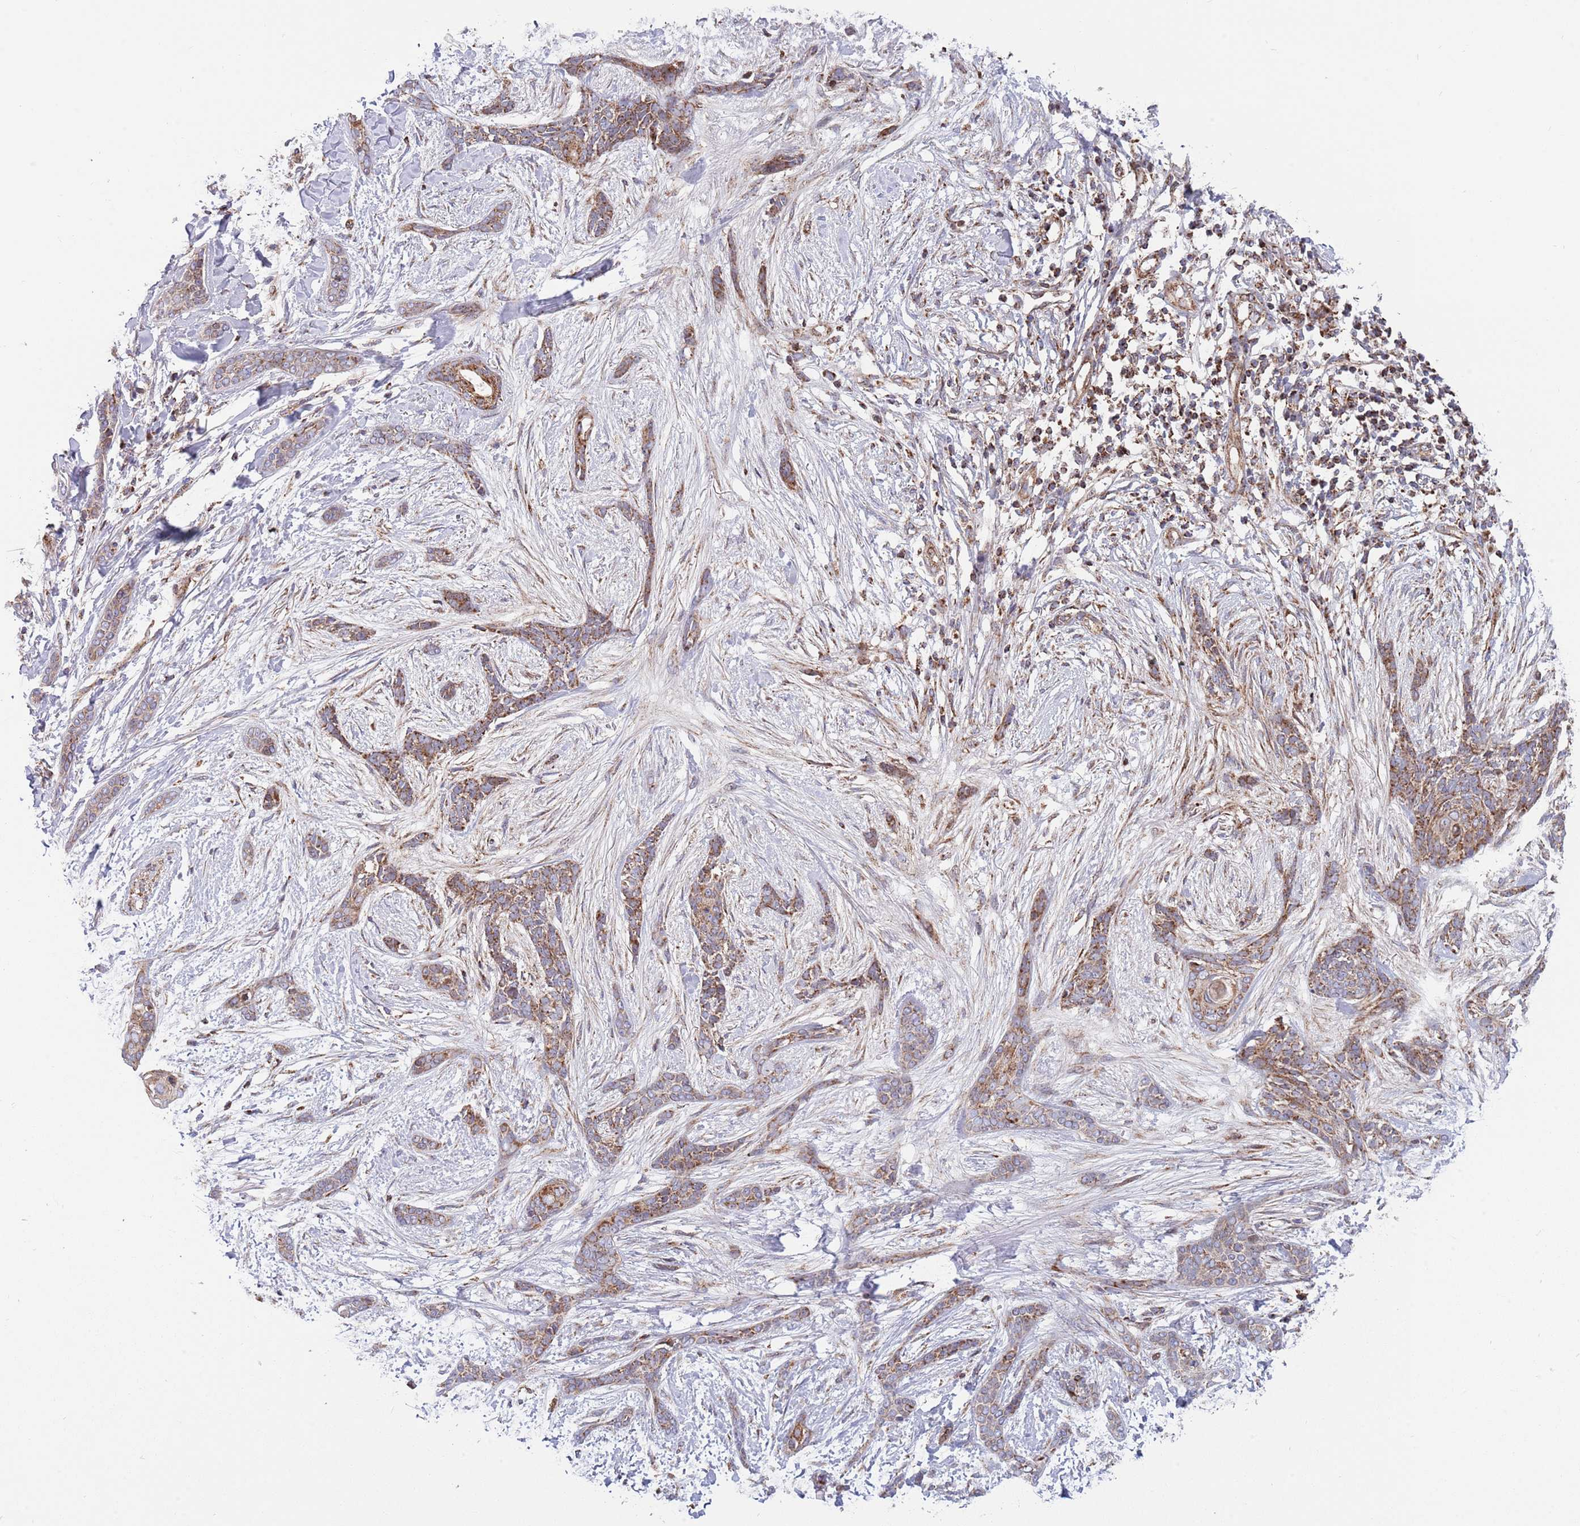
{"staining": {"intensity": "moderate", "quantity": ">75%", "location": "cytoplasmic/membranous"}, "tissue": "skin cancer", "cell_type": "Tumor cells", "image_type": "cancer", "snomed": [{"axis": "morphology", "description": "Basal cell carcinoma"}, {"axis": "morphology", "description": "Adnexal tumor, benign"}, {"axis": "topography", "description": "Skin"}], "caption": "A brown stain shows moderate cytoplasmic/membranous expression of a protein in human skin benign adnexal tumor tumor cells.", "gene": "ATP5PD", "patient": {"sex": "female", "age": 42}}